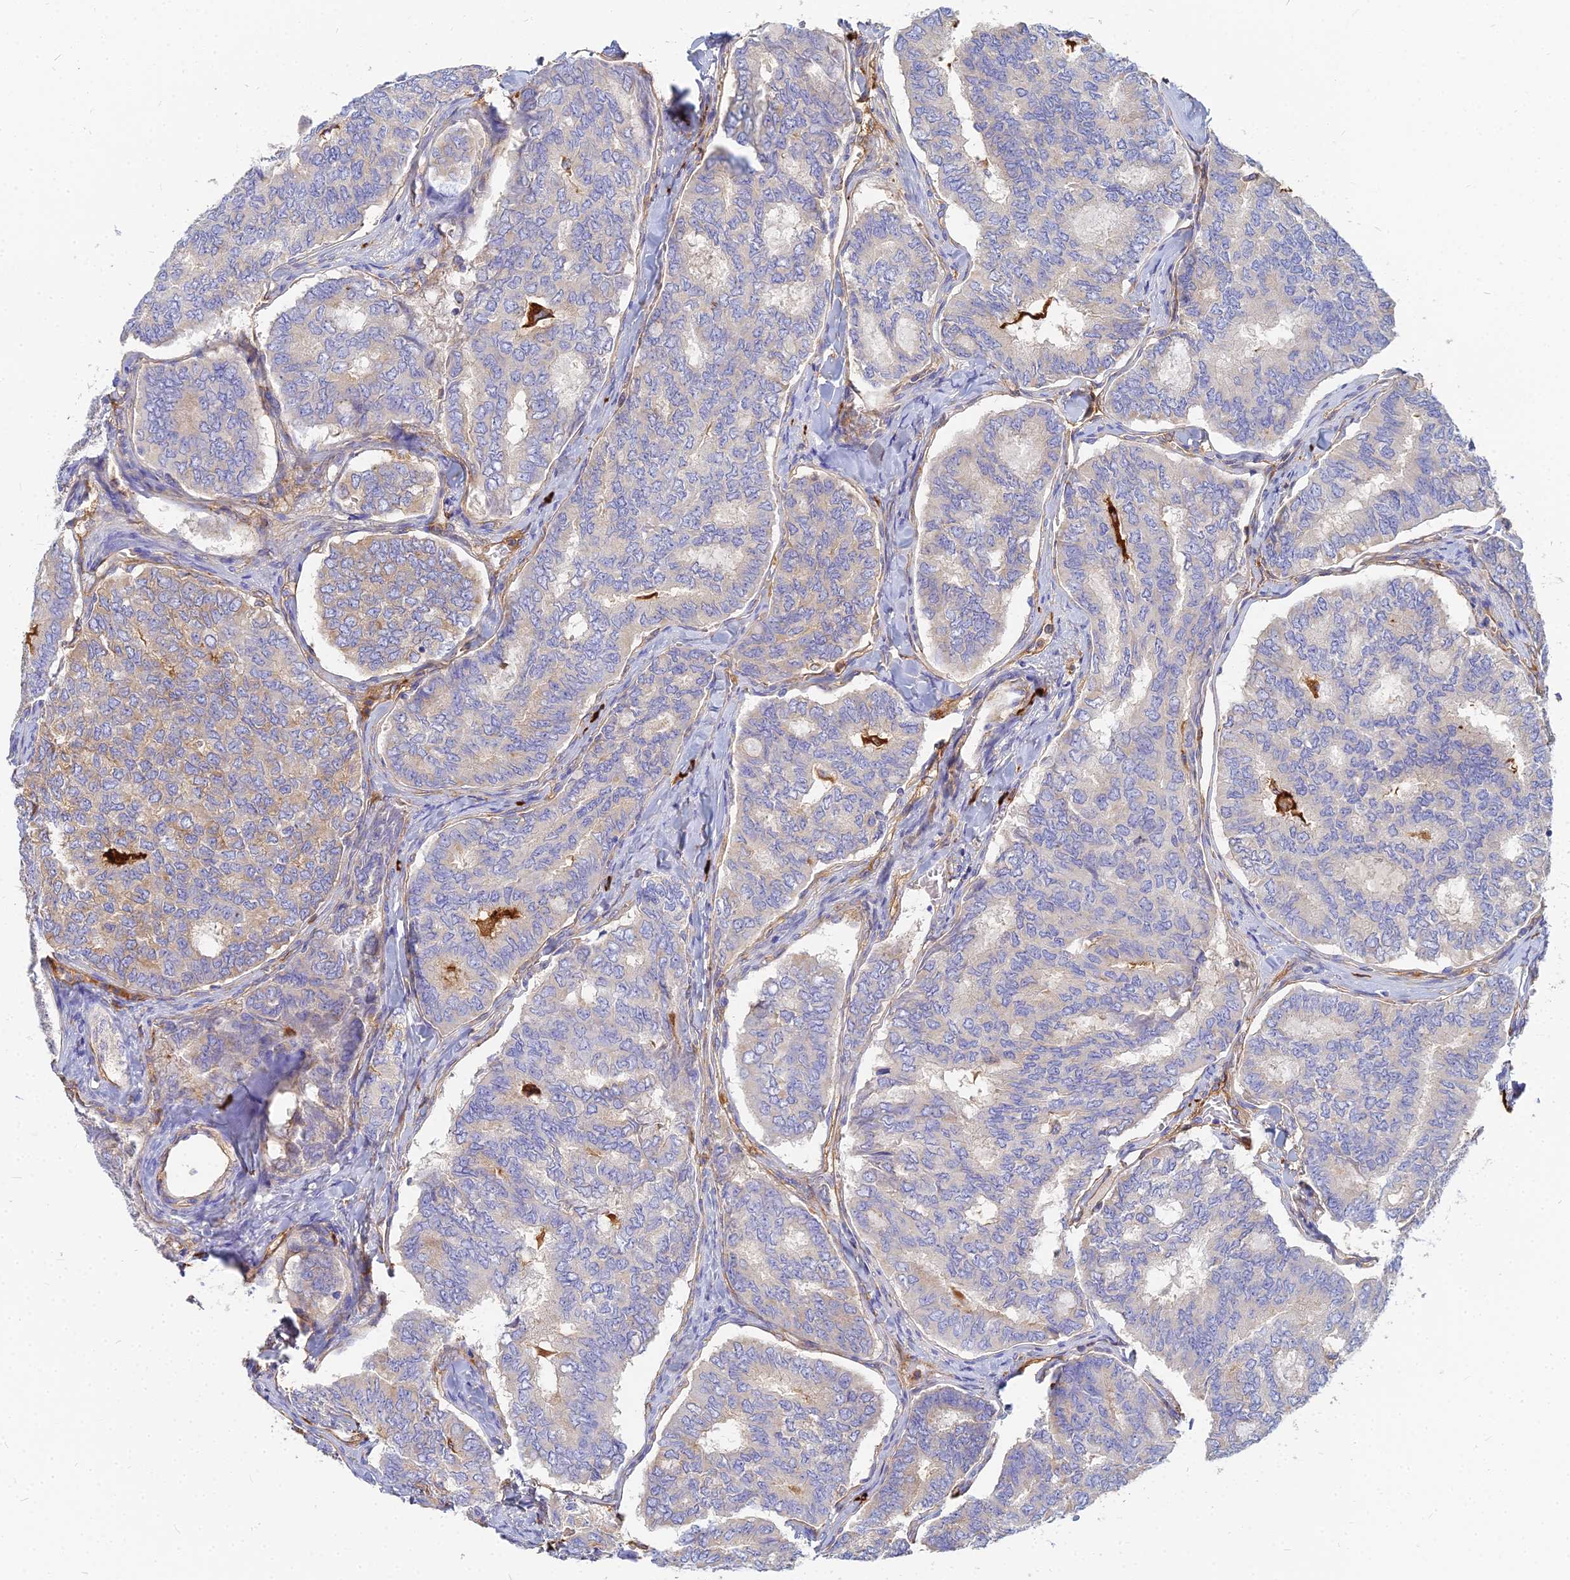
{"staining": {"intensity": "weak", "quantity": "<25%", "location": "cytoplasmic/membranous"}, "tissue": "thyroid cancer", "cell_type": "Tumor cells", "image_type": "cancer", "snomed": [{"axis": "morphology", "description": "Papillary adenocarcinoma, NOS"}, {"axis": "topography", "description": "Thyroid gland"}], "caption": "High power microscopy image of an immunohistochemistry histopathology image of thyroid cancer (papillary adenocarcinoma), revealing no significant expression in tumor cells.", "gene": "VAT1", "patient": {"sex": "female", "age": 35}}